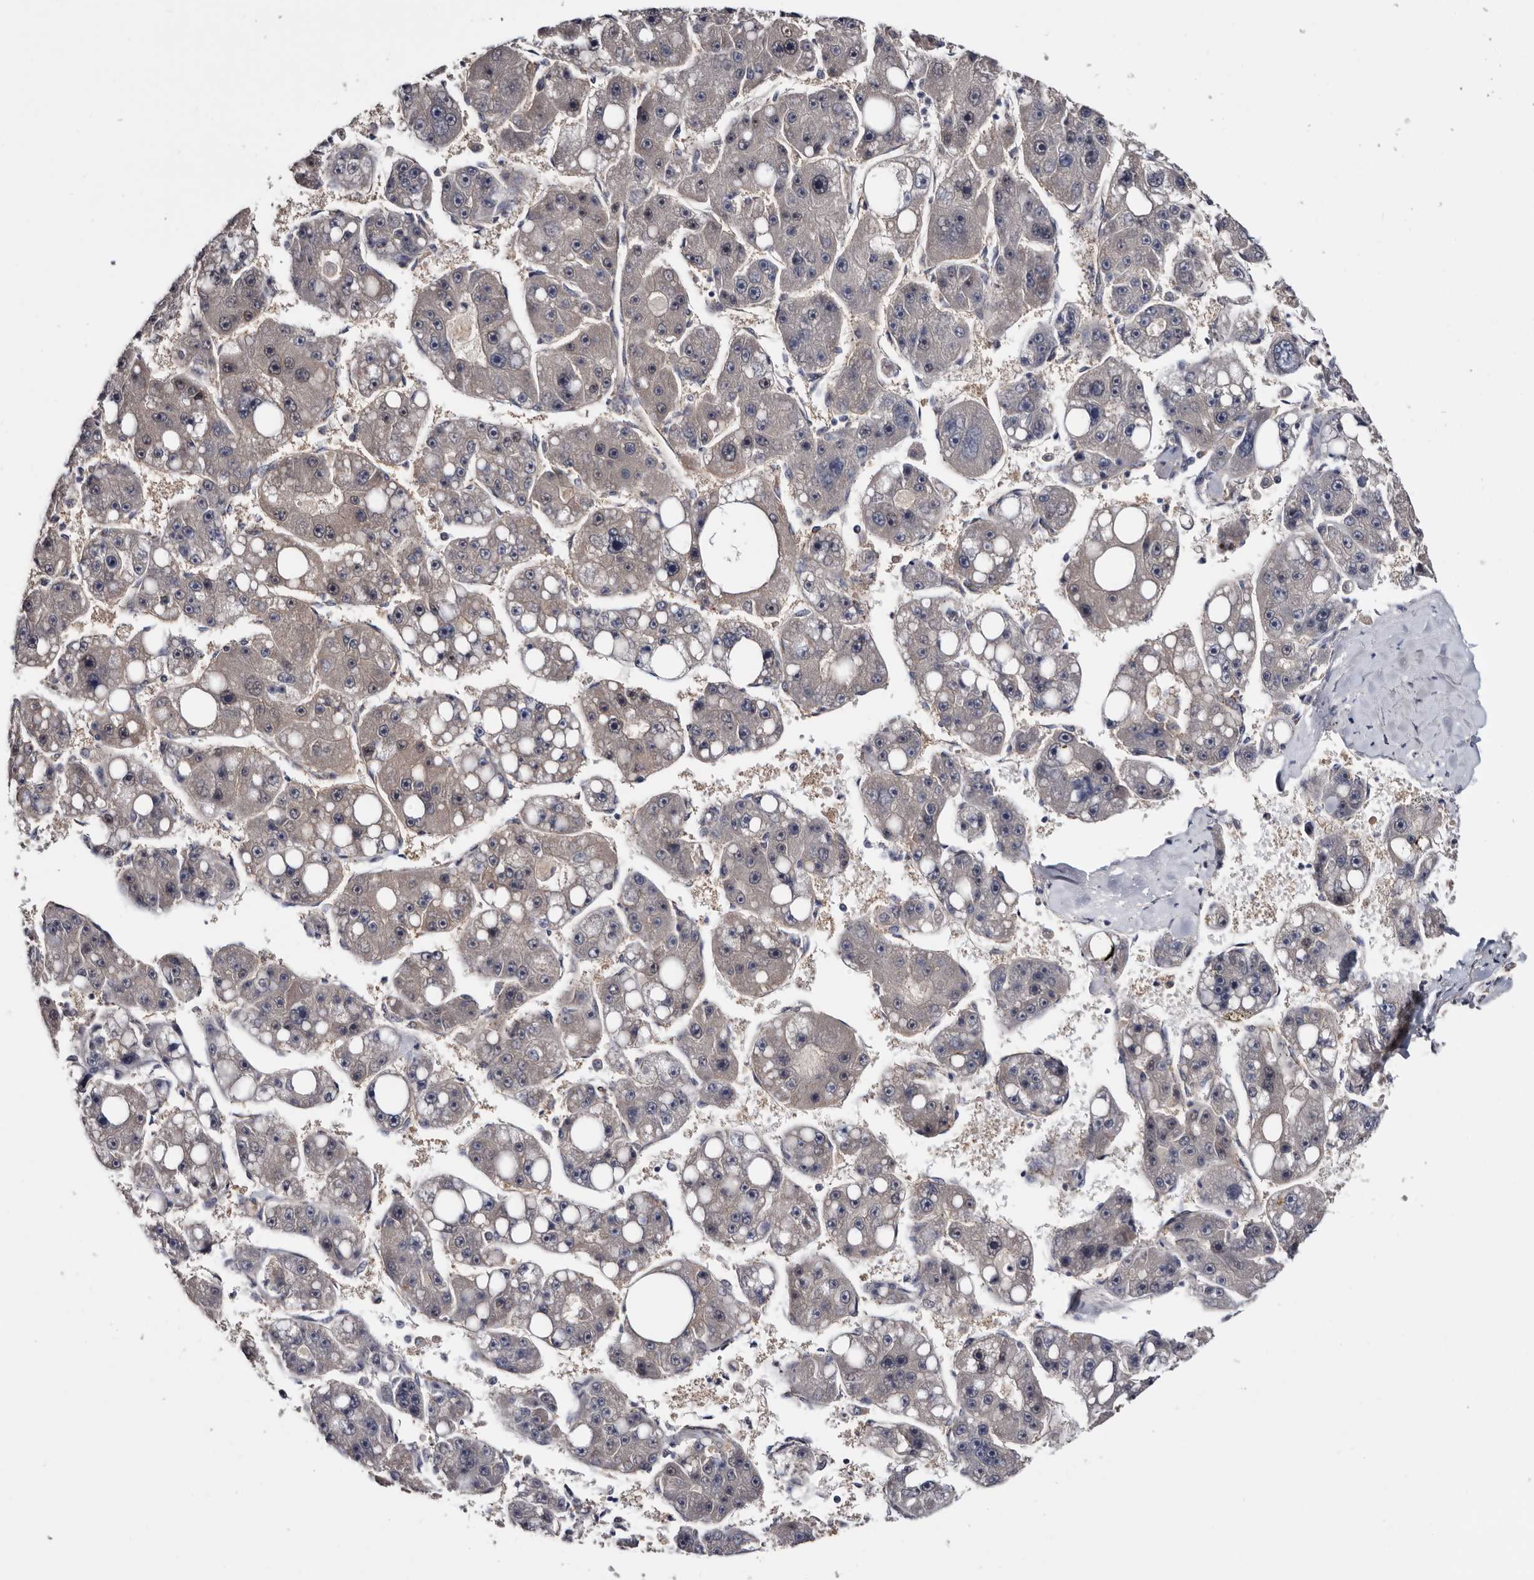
{"staining": {"intensity": "negative", "quantity": "none", "location": "none"}, "tissue": "liver cancer", "cell_type": "Tumor cells", "image_type": "cancer", "snomed": [{"axis": "morphology", "description": "Carcinoma, Hepatocellular, NOS"}, {"axis": "topography", "description": "Liver"}], "caption": "IHC micrograph of human hepatocellular carcinoma (liver) stained for a protein (brown), which exhibits no positivity in tumor cells. (DAB immunohistochemistry visualized using brightfield microscopy, high magnification).", "gene": "ARMCX2", "patient": {"sex": "female", "age": 61}}